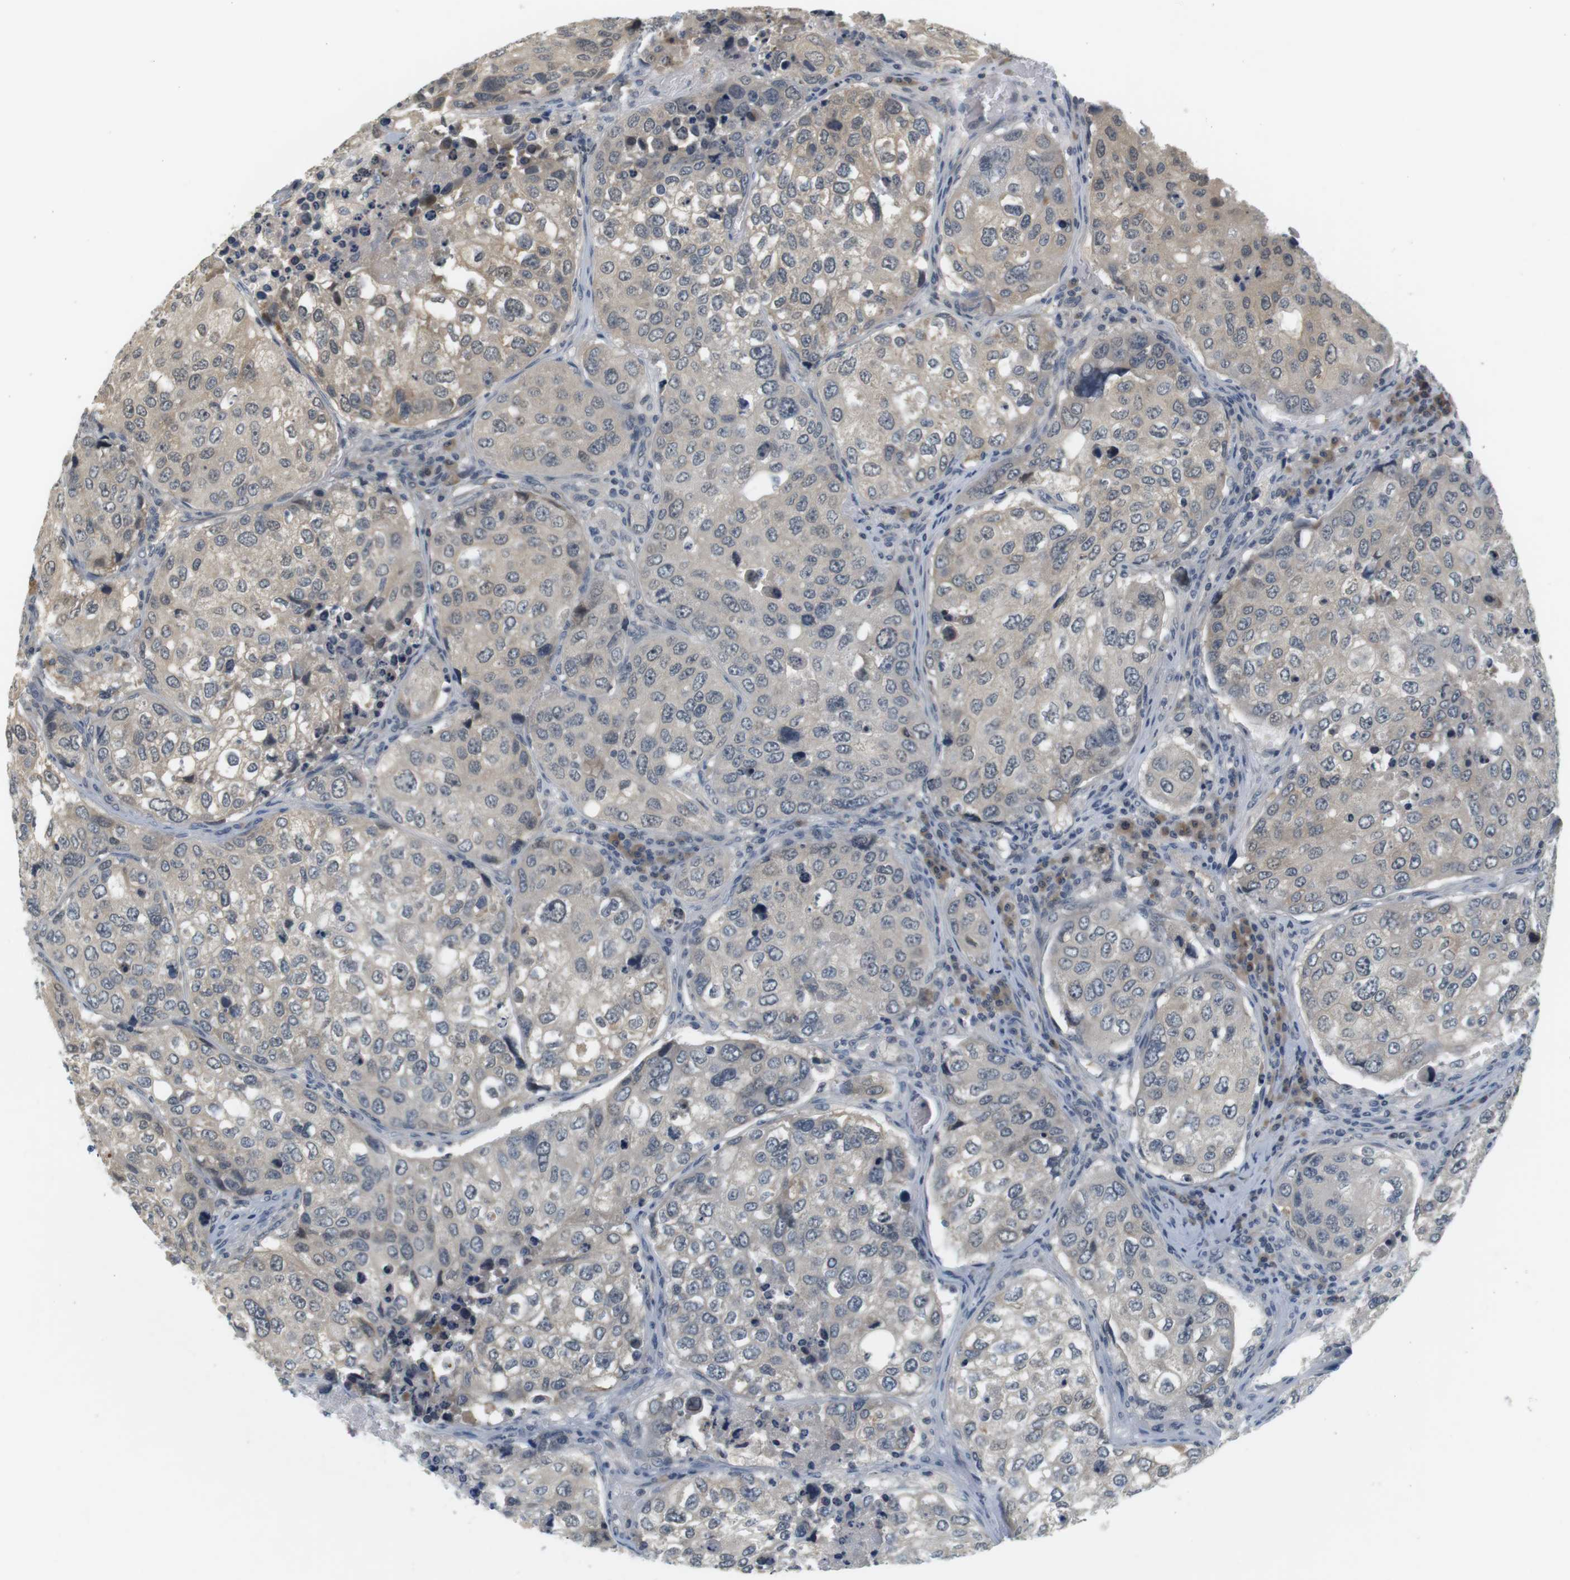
{"staining": {"intensity": "negative", "quantity": "none", "location": "none"}, "tissue": "urothelial cancer", "cell_type": "Tumor cells", "image_type": "cancer", "snomed": [{"axis": "morphology", "description": "Urothelial carcinoma, High grade"}, {"axis": "topography", "description": "Lymph node"}, {"axis": "topography", "description": "Urinary bladder"}], "caption": "Histopathology image shows no protein staining in tumor cells of high-grade urothelial carcinoma tissue.", "gene": "WNT7A", "patient": {"sex": "male", "age": 51}}